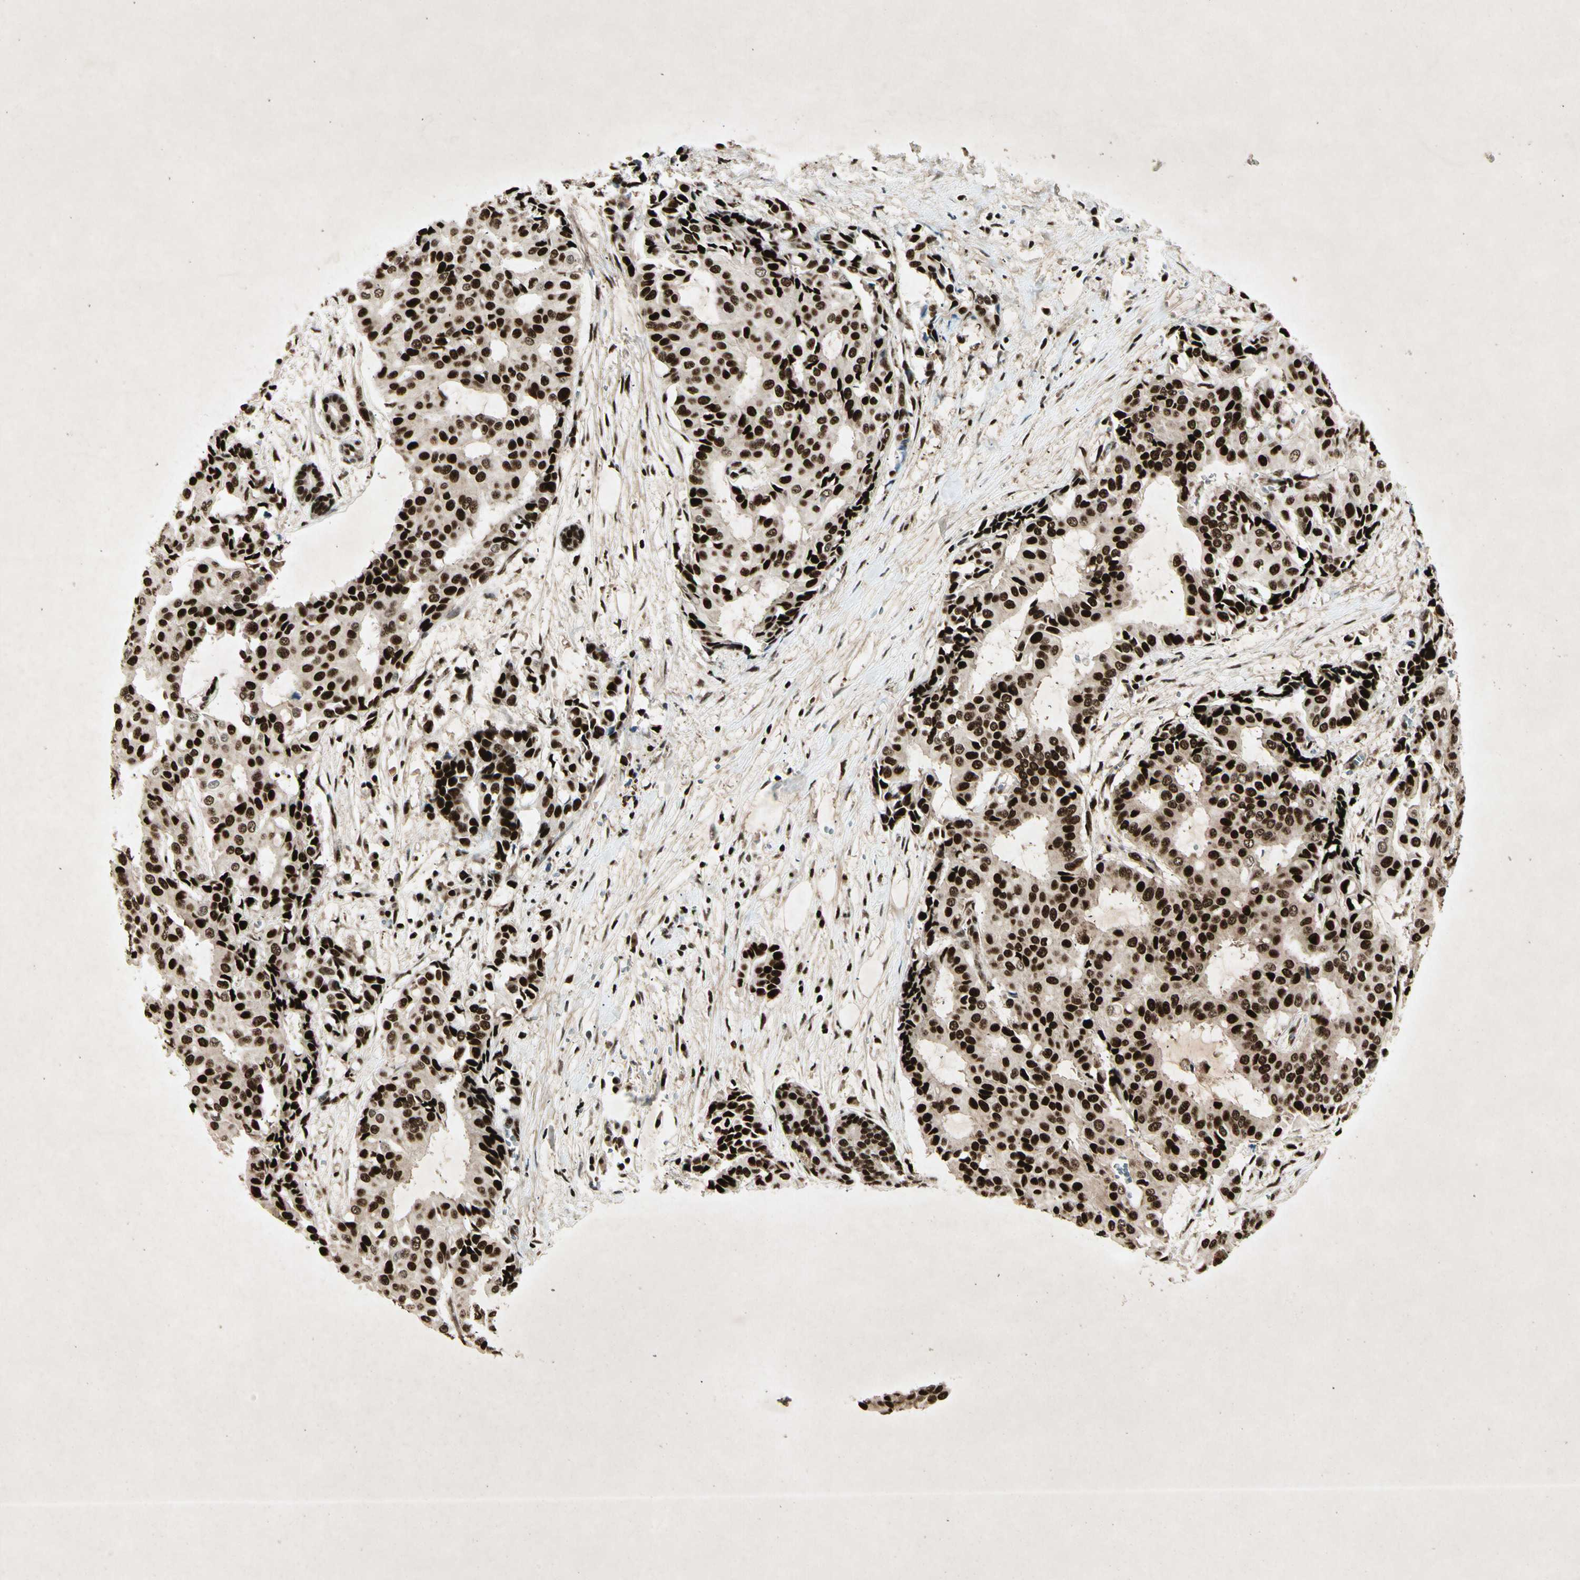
{"staining": {"intensity": "strong", "quantity": ">75%", "location": "nuclear"}, "tissue": "head and neck cancer", "cell_type": "Tumor cells", "image_type": "cancer", "snomed": [{"axis": "morphology", "description": "Adenocarcinoma, NOS"}, {"axis": "topography", "description": "Salivary gland"}, {"axis": "topography", "description": "Head-Neck"}], "caption": "Protein staining of adenocarcinoma (head and neck) tissue reveals strong nuclear positivity in approximately >75% of tumor cells. (IHC, brightfield microscopy, high magnification).", "gene": "RNF43", "patient": {"sex": "female", "age": 59}}